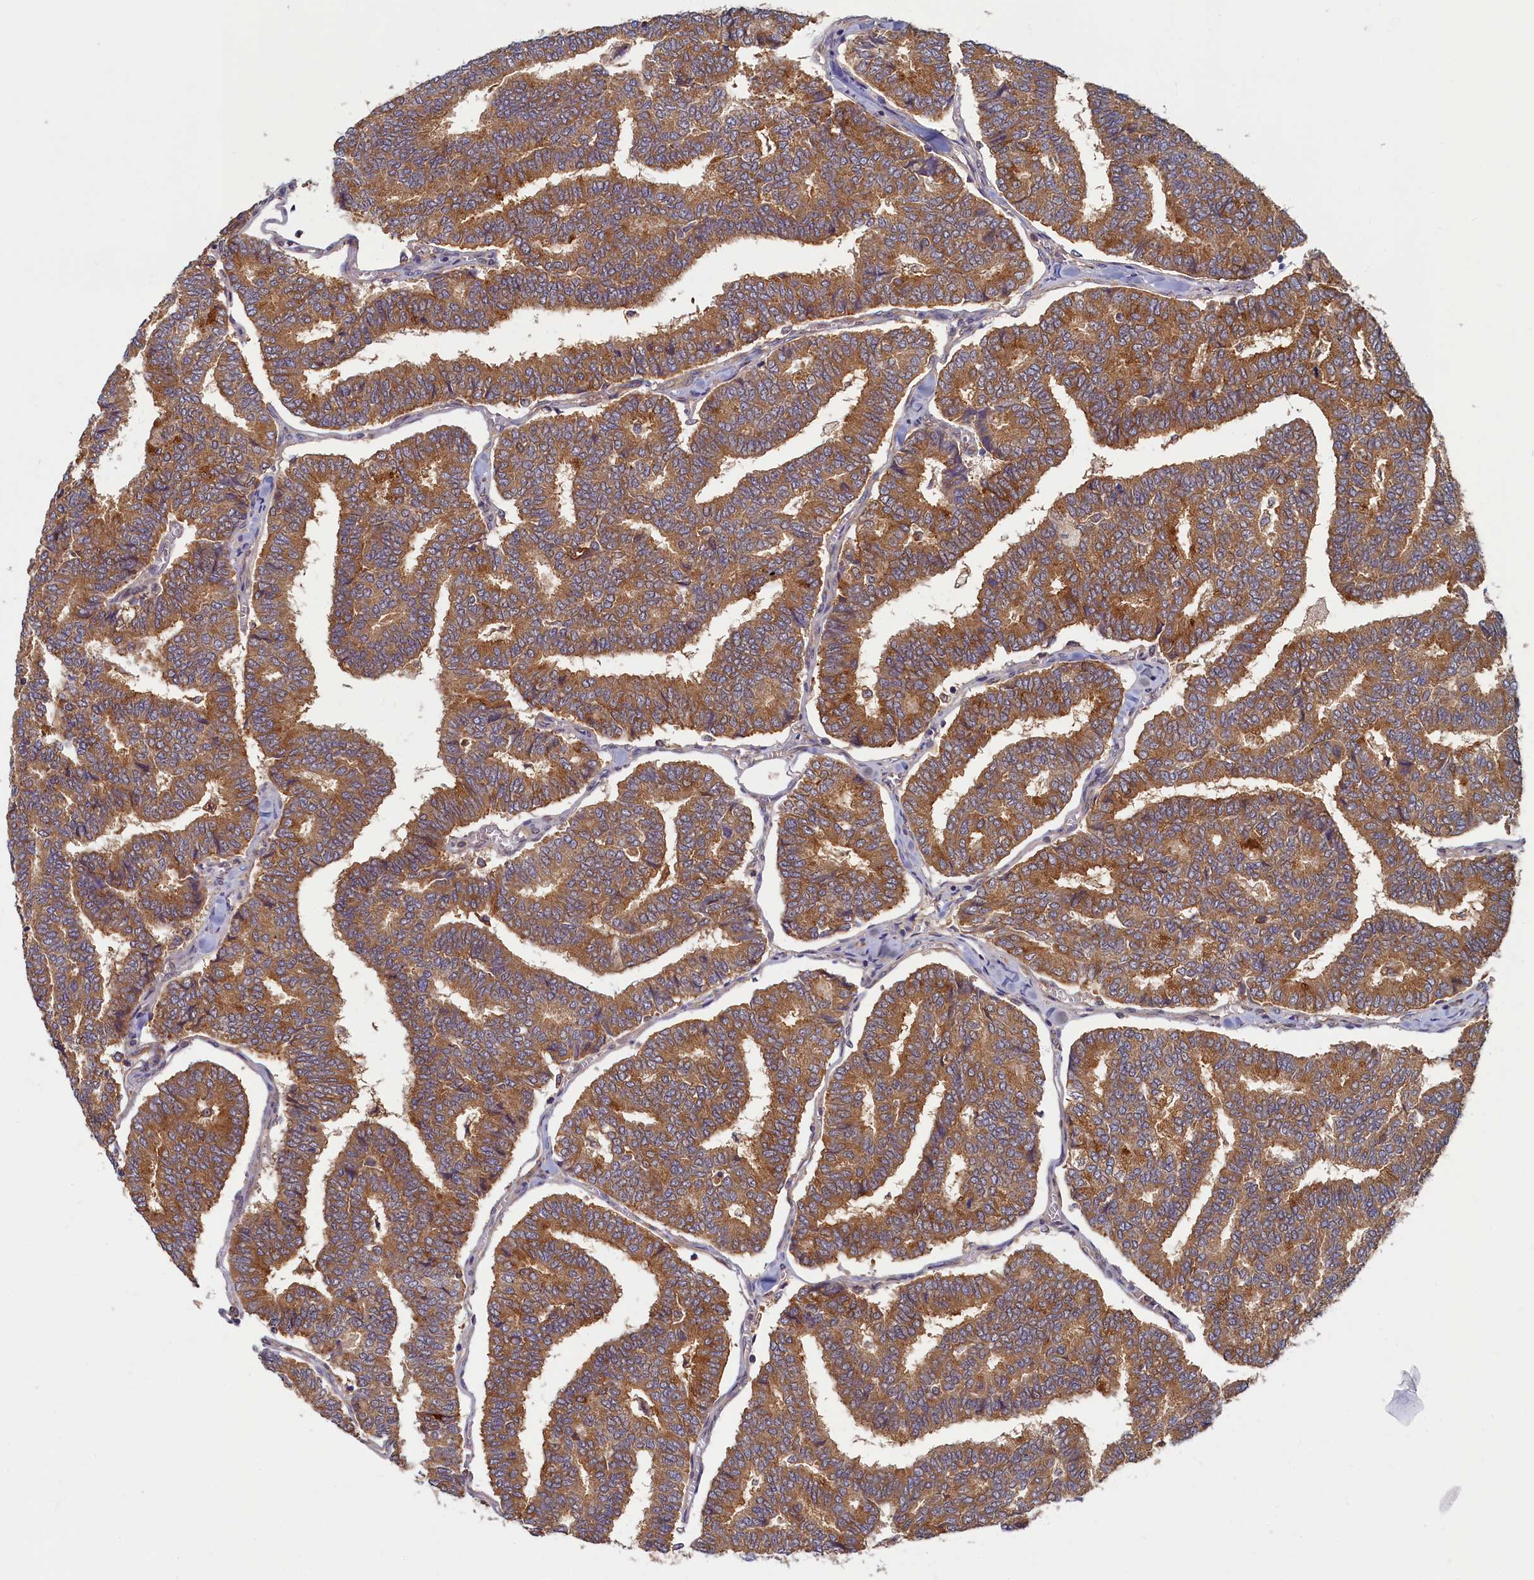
{"staining": {"intensity": "moderate", "quantity": ">75%", "location": "cytoplasmic/membranous"}, "tissue": "thyroid cancer", "cell_type": "Tumor cells", "image_type": "cancer", "snomed": [{"axis": "morphology", "description": "Papillary adenocarcinoma, NOS"}, {"axis": "topography", "description": "Thyroid gland"}], "caption": "A medium amount of moderate cytoplasmic/membranous expression is identified in about >75% of tumor cells in papillary adenocarcinoma (thyroid) tissue.", "gene": "STX12", "patient": {"sex": "female", "age": 35}}